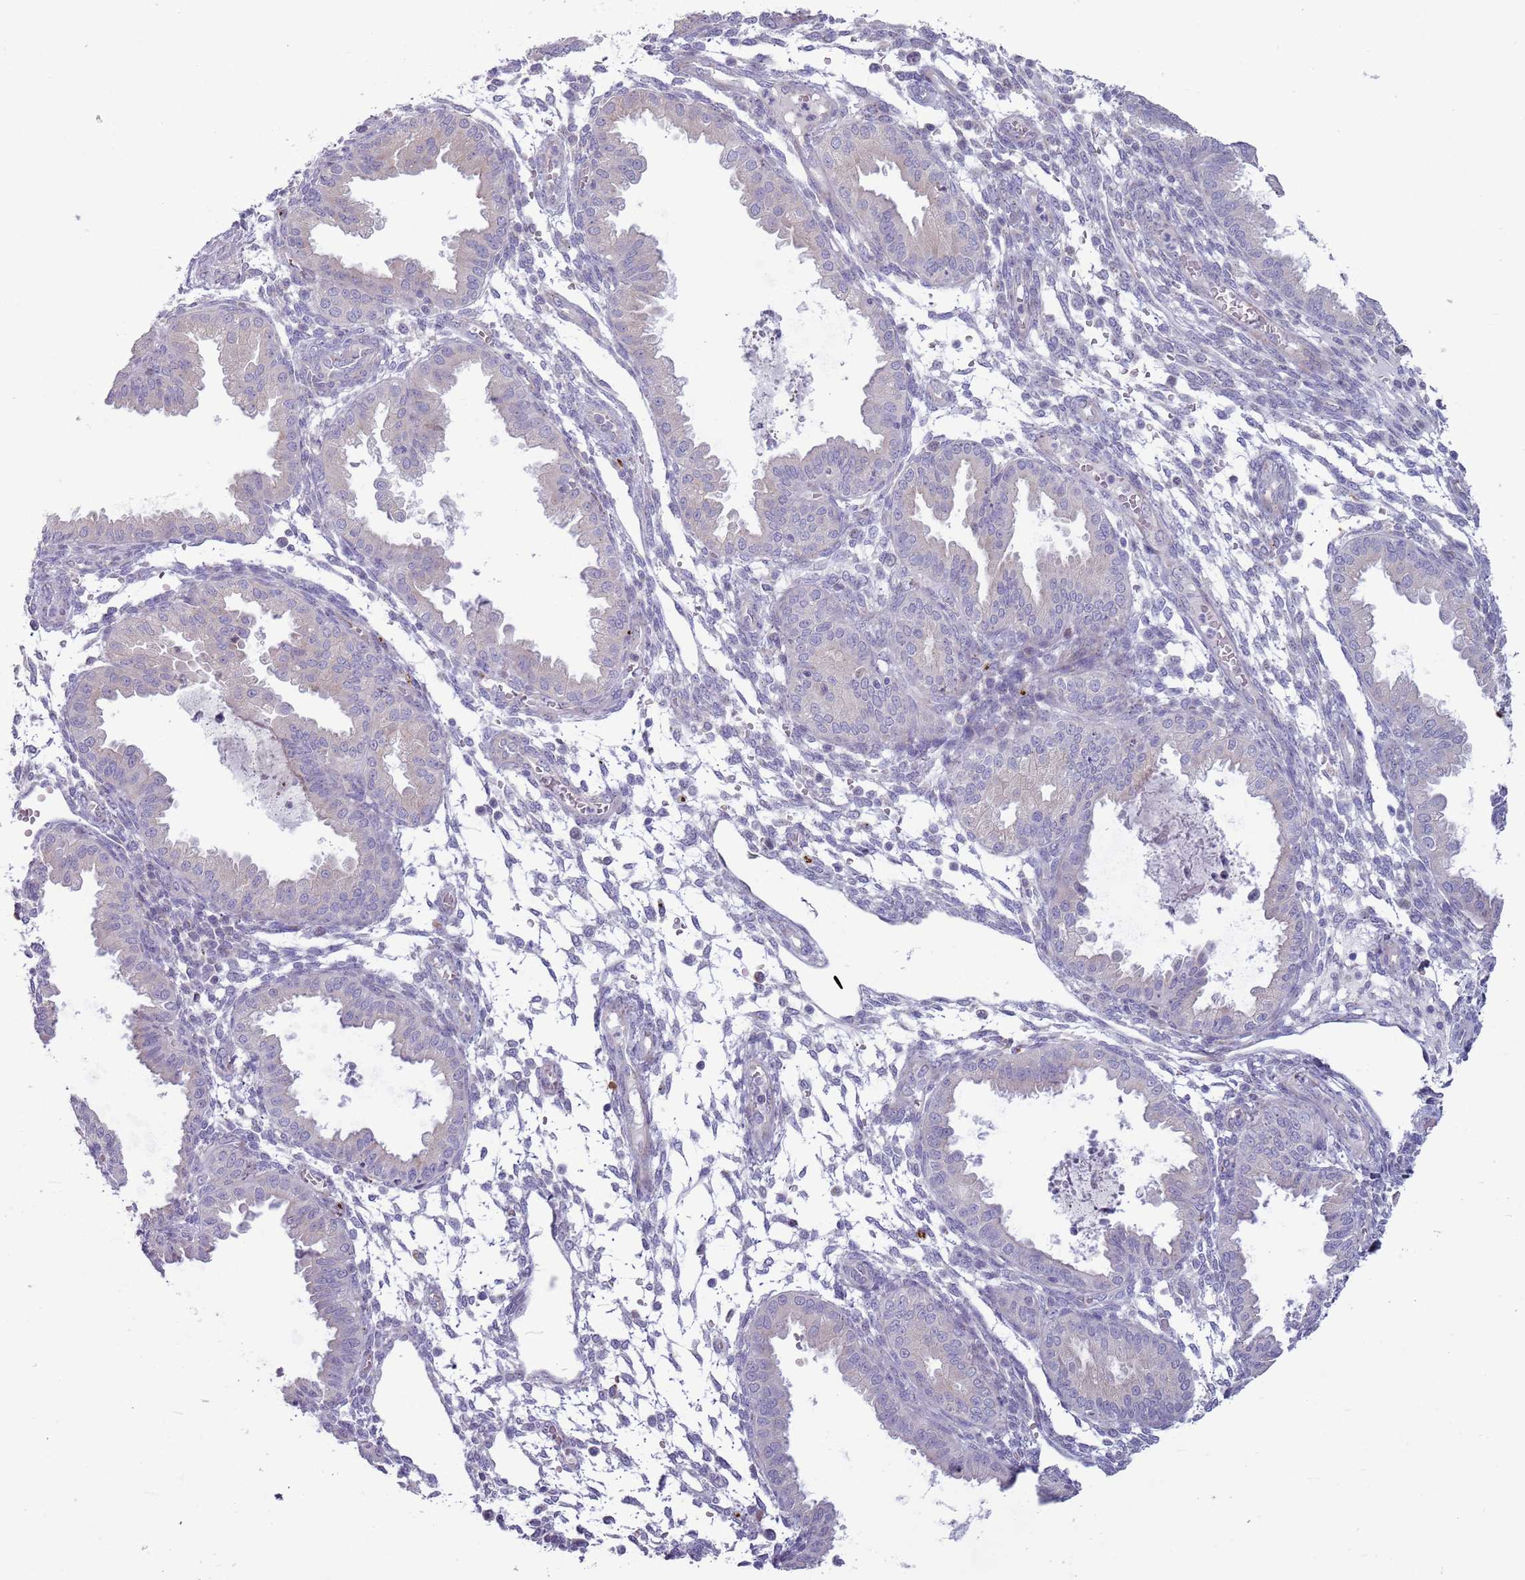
{"staining": {"intensity": "negative", "quantity": "none", "location": "none"}, "tissue": "endometrium", "cell_type": "Cells in endometrial stroma", "image_type": "normal", "snomed": [{"axis": "morphology", "description": "Normal tissue, NOS"}, {"axis": "topography", "description": "Endometrium"}], "caption": "Cells in endometrial stroma are negative for brown protein staining in normal endometrium. (Stains: DAB (3,3'-diaminobenzidine) immunohistochemistry with hematoxylin counter stain, Microscopy: brightfield microscopy at high magnification).", "gene": "LTB", "patient": {"sex": "female", "age": 33}}